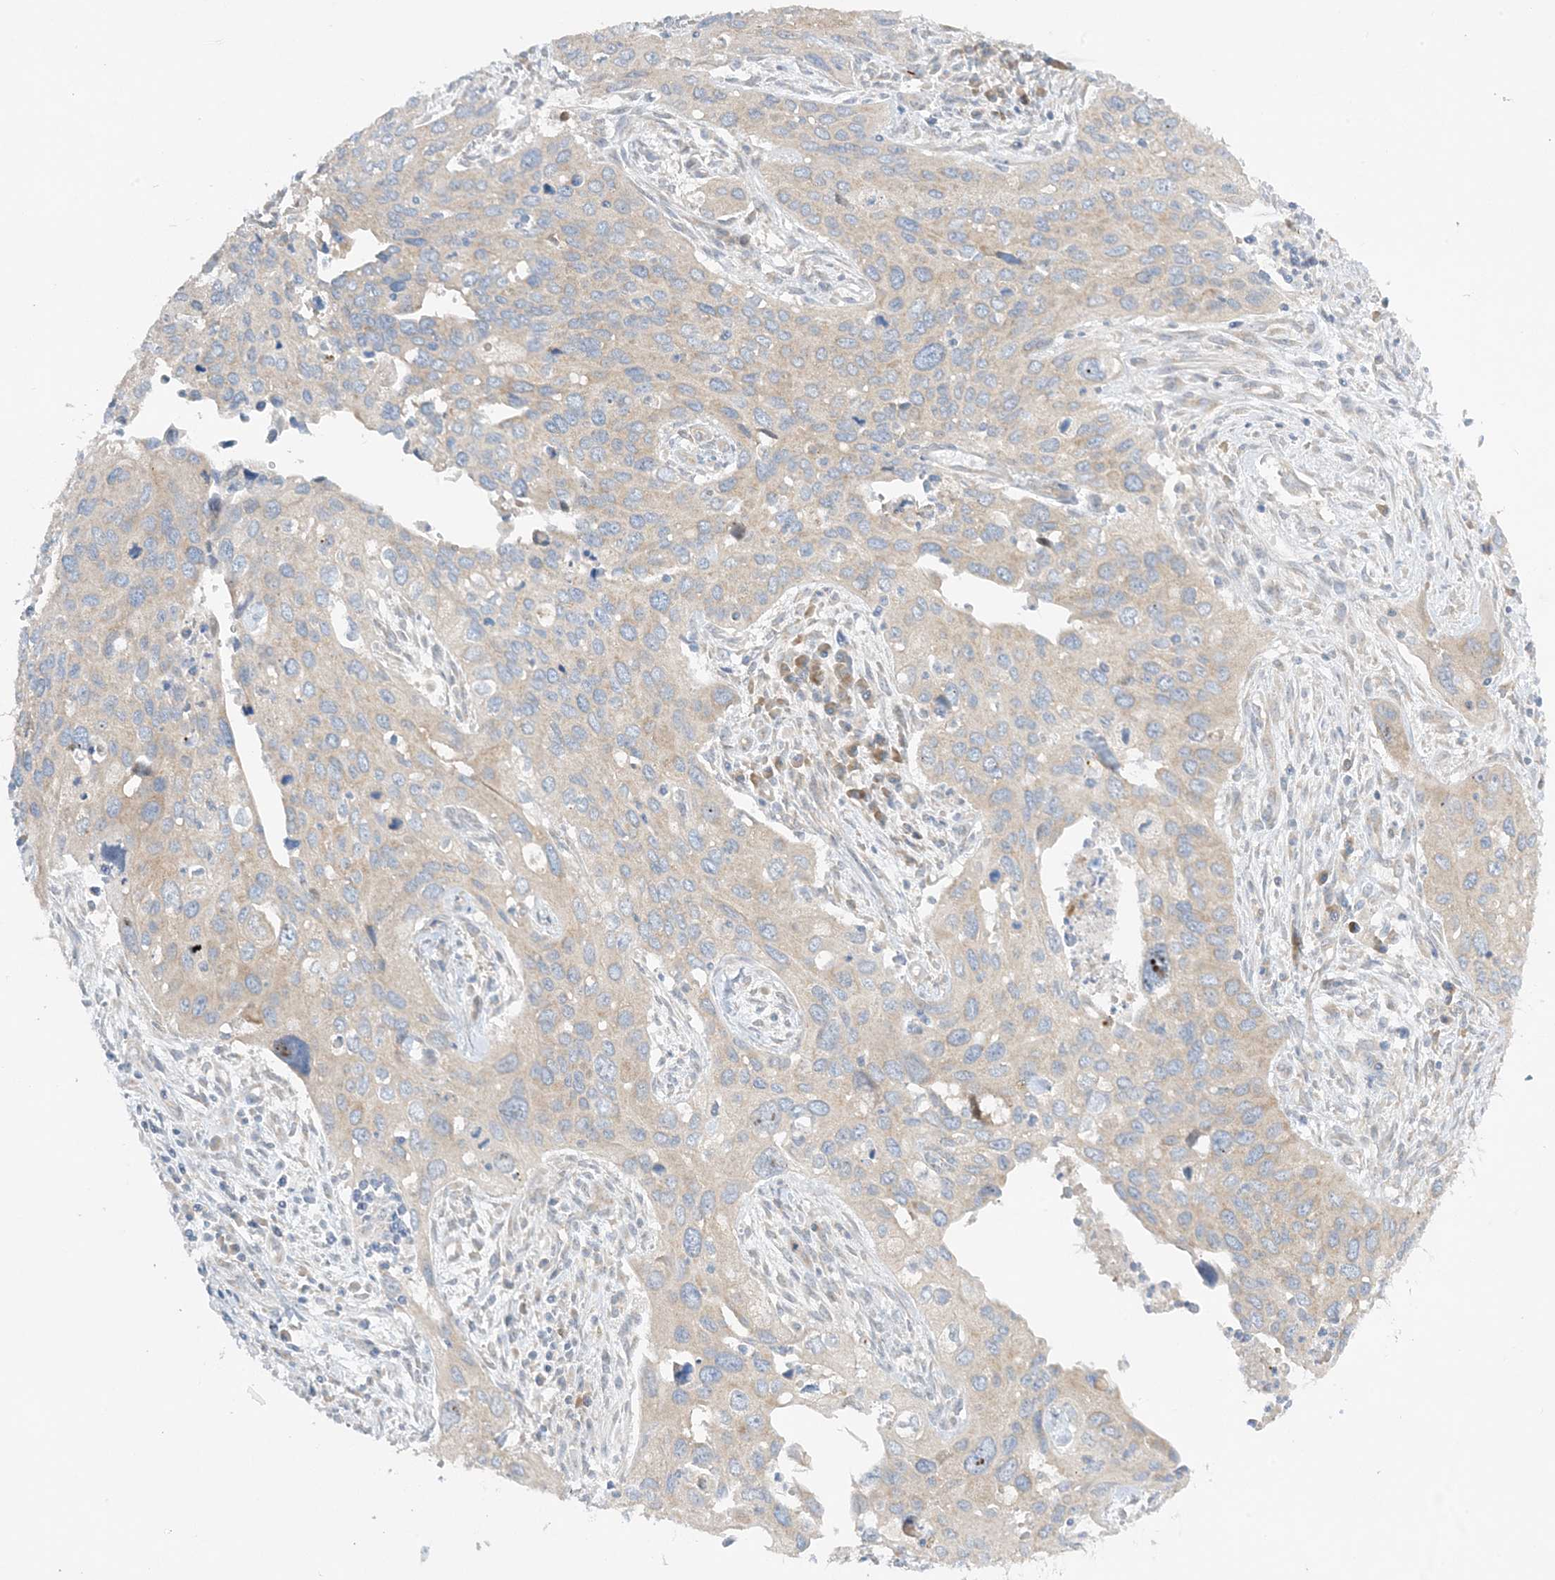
{"staining": {"intensity": "weak", "quantity": ">75%", "location": "cytoplasmic/membranous"}, "tissue": "cervical cancer", "cell_type": "Tumor cells", "image_type": "cancer", "snomed": [{"axis": "morphology", "description": "Squamous cell carcinoma, NOS"}, {"axis": "topography", "description": "Cervix"}], "caption": "Immunohistochemistry staining of cervical cancer, which reveals low levels of weak cytoplasmic/membranous positivity in approximately >75% of tumor cells indicating weak cytoplasmic/membranous protein staining. The staining was performed using DAB (3,3'-diaminobenzidine) (brown) for protein detection and nuclei were counterstained in hematoxylin (blue).", "gene": "RPP40", "patient": {"sex": "female", "age": 55}}